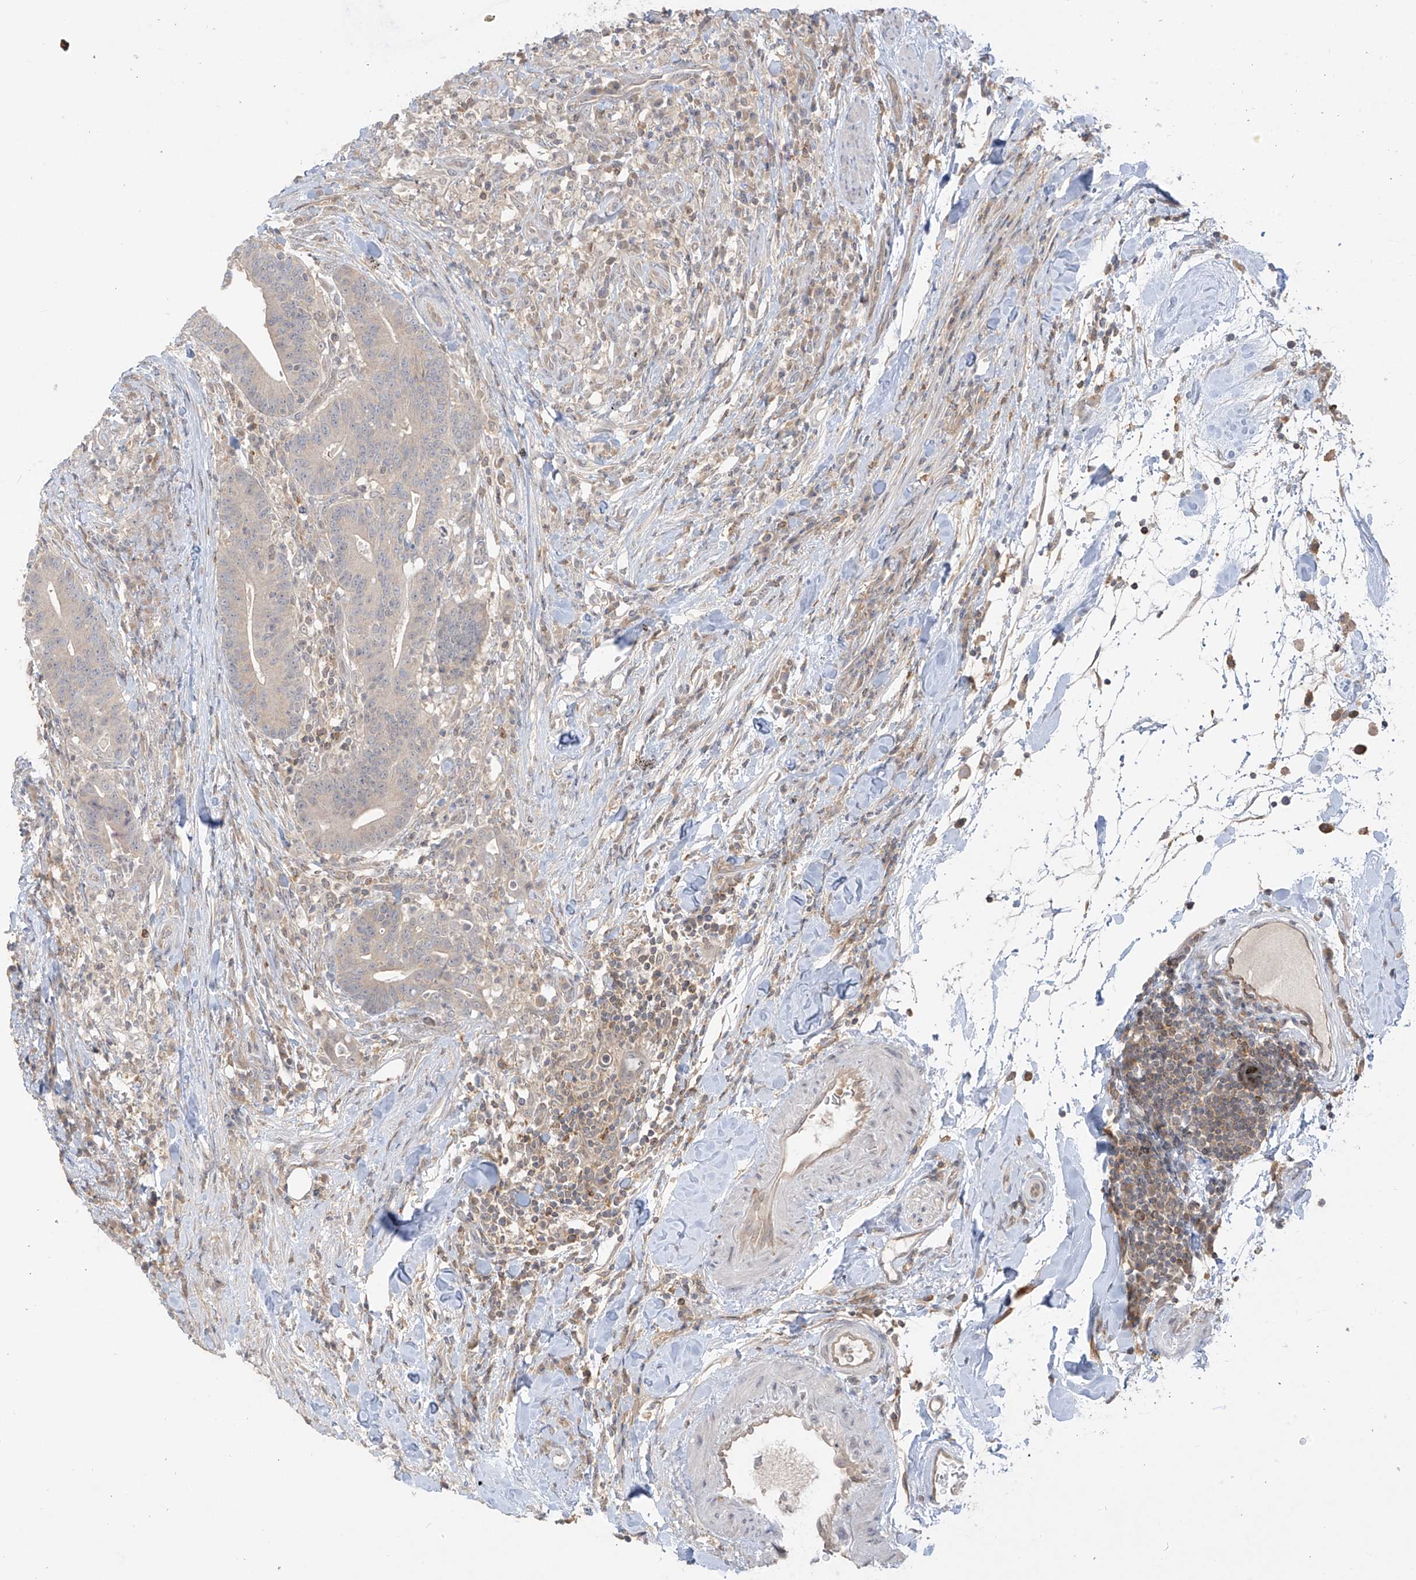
{"staining": {"intensity": "weak", "quantity": "25%-75%", "location": "cytoplasmic/membranous"}, "tissue": "colorectal cancer", "cell_type": "Tumor cells", "image_type": "cancer", "snomed": [{"axis": "morphology", "description": "Adenocarcinoma, NOS"}, {"axis": "topography", "description": "Colon"}], "caption": "Immunohistochemistry staining of colorectal cancer, which demonstrates low levels of weak cytoplasmic/membranous positivity in approximately 25%-75% of tumor cells indicating weak cytoplasmic/membranous protein positivity. The staining was performed using DAB (3,3'-diaminobenzidine) (brown) for protein detection and nuclei were counterstained in hematoxylin (blue).", "gene": "ANGEL2", "patient": {"sex": "female", "age": 66}}